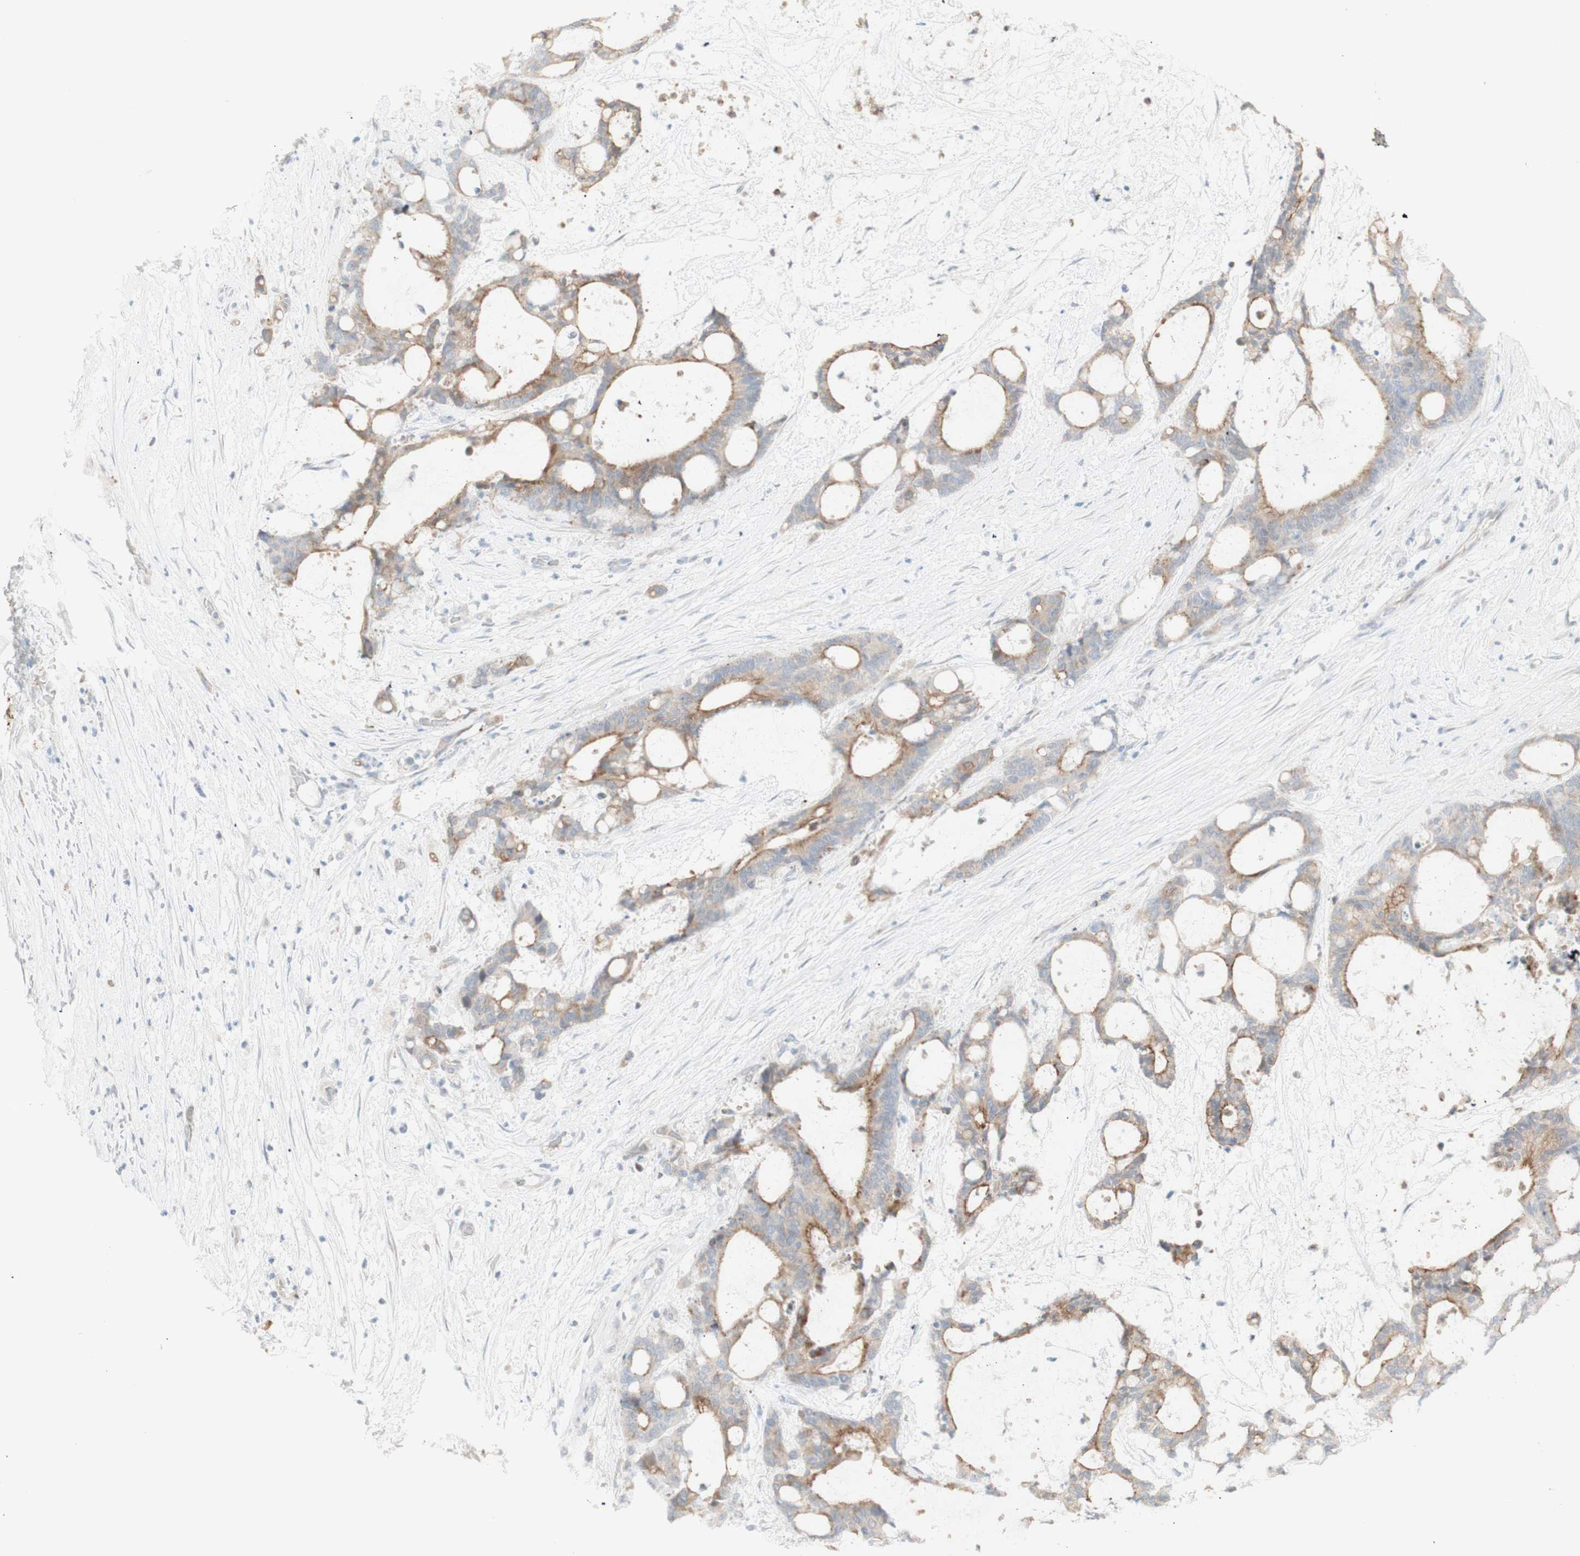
{"staining": {"intensity": "moderate", "quantity": ">75%", "location": "cytoplasmic/membranous"}, "tissue": "liver cancer", "cell_type": "Tumor cells", "image_type": "cancer", "snomed": [{"axis": "morphology", "description": "Cholangiocarcinoma"}, {"axis": "topography", "description": "Liver"}], "caption": "This image shows liver cholangiocarcinoma stained with IHC to label a protein in brown. The cytoplasmic/membranous of tumor cells show moderate positivity for the protein. Nuclei are counter-stained blue.", "gene": "NDST4", "patient": {"sex": "female", "age": 73}}